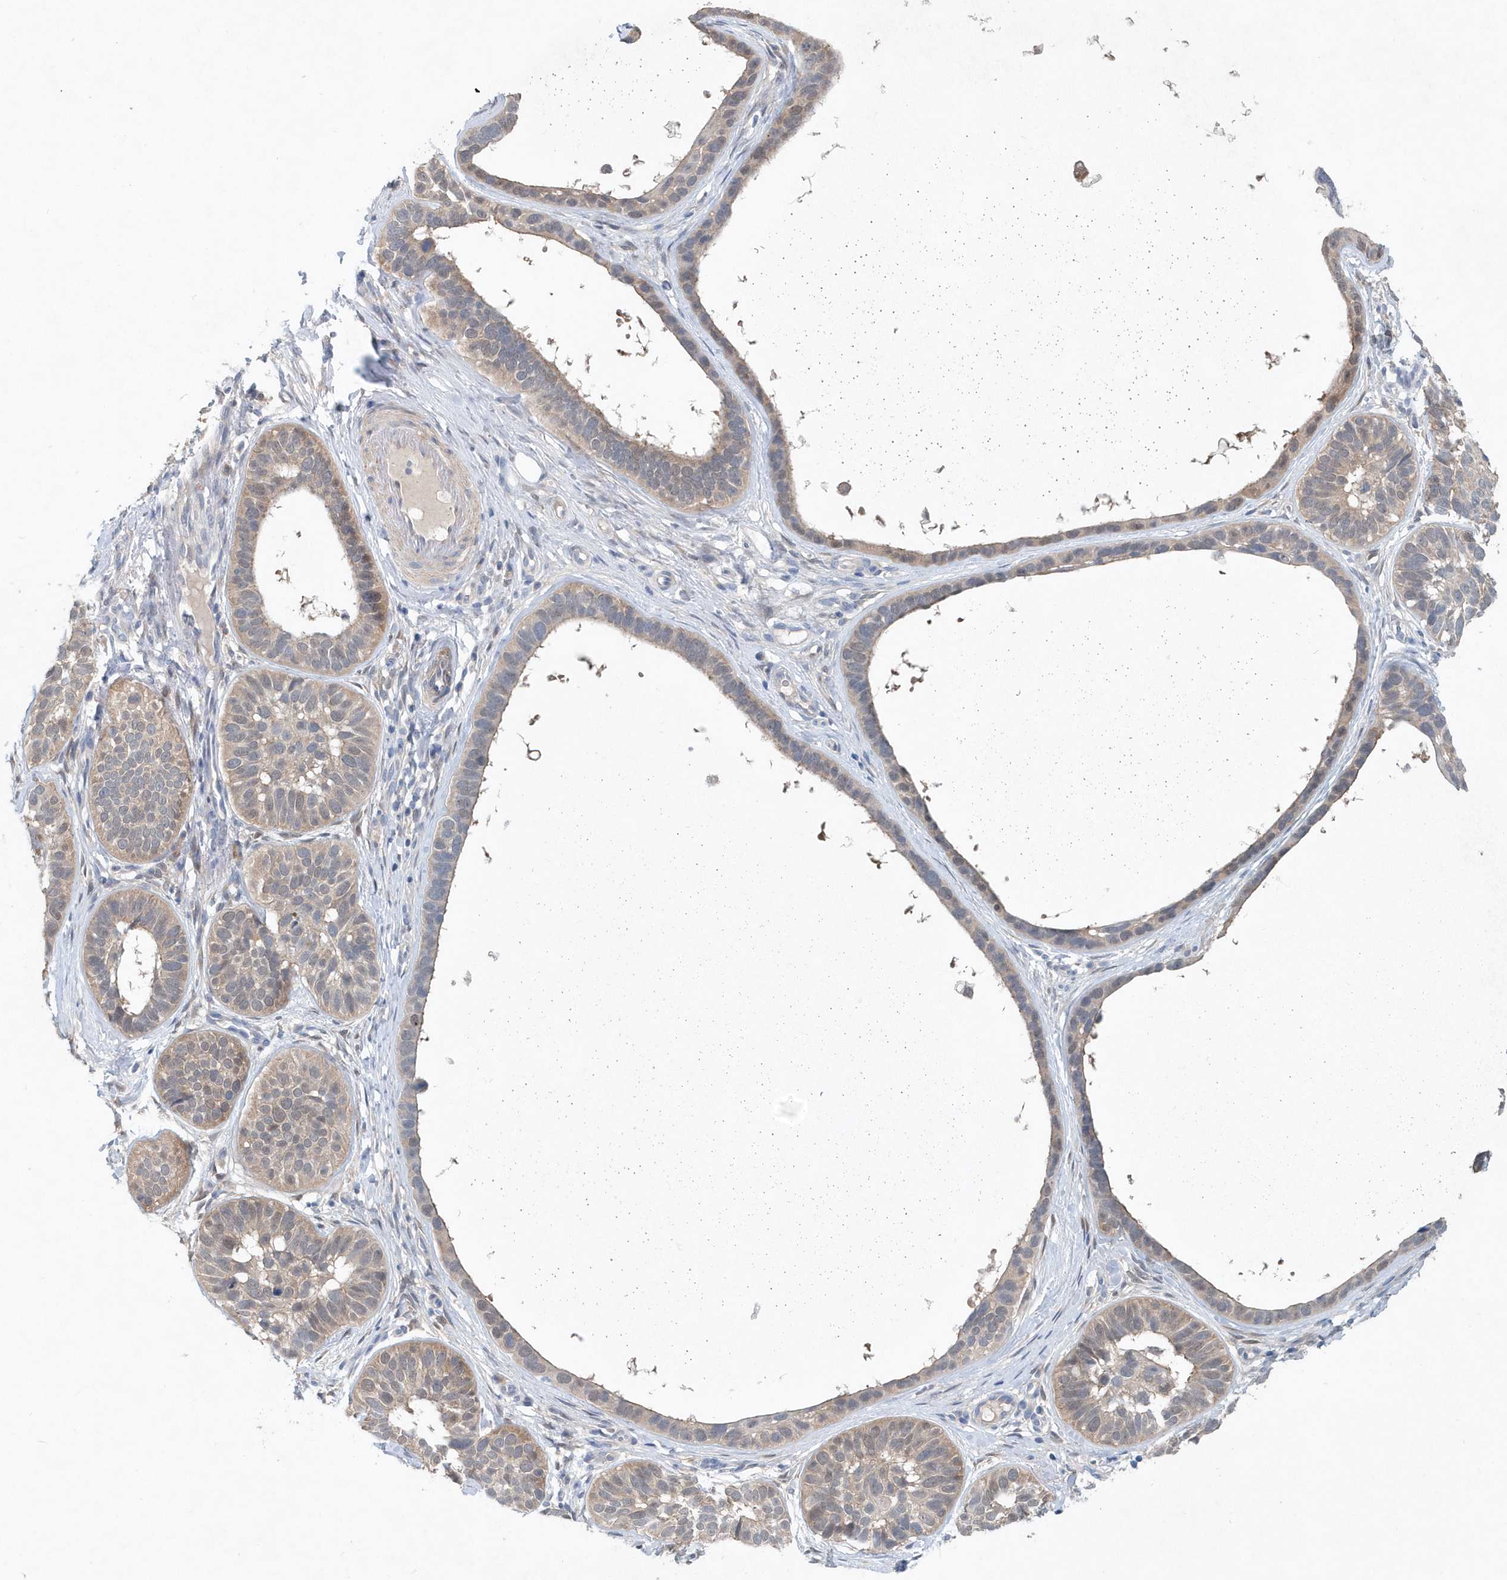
{"staining": {"intensity": "negative", "quantity": "none", "location": "none"}, "tissue": "skin cancer", "cell_type": "Tumor cells", "image_type": "cancer", "snomed": [{"axis": "morphology", "description": "Basal cell carcinoma"}, {"axis": "topography", "description": "Skin"}], "caption": "High power microscopy photomicrograph of an IHC photomicrograph of skin cancer, revealing no significant staining in tumor cells.", "gene": "PFN2", "patient": {"sex": "male", "age": 62}}